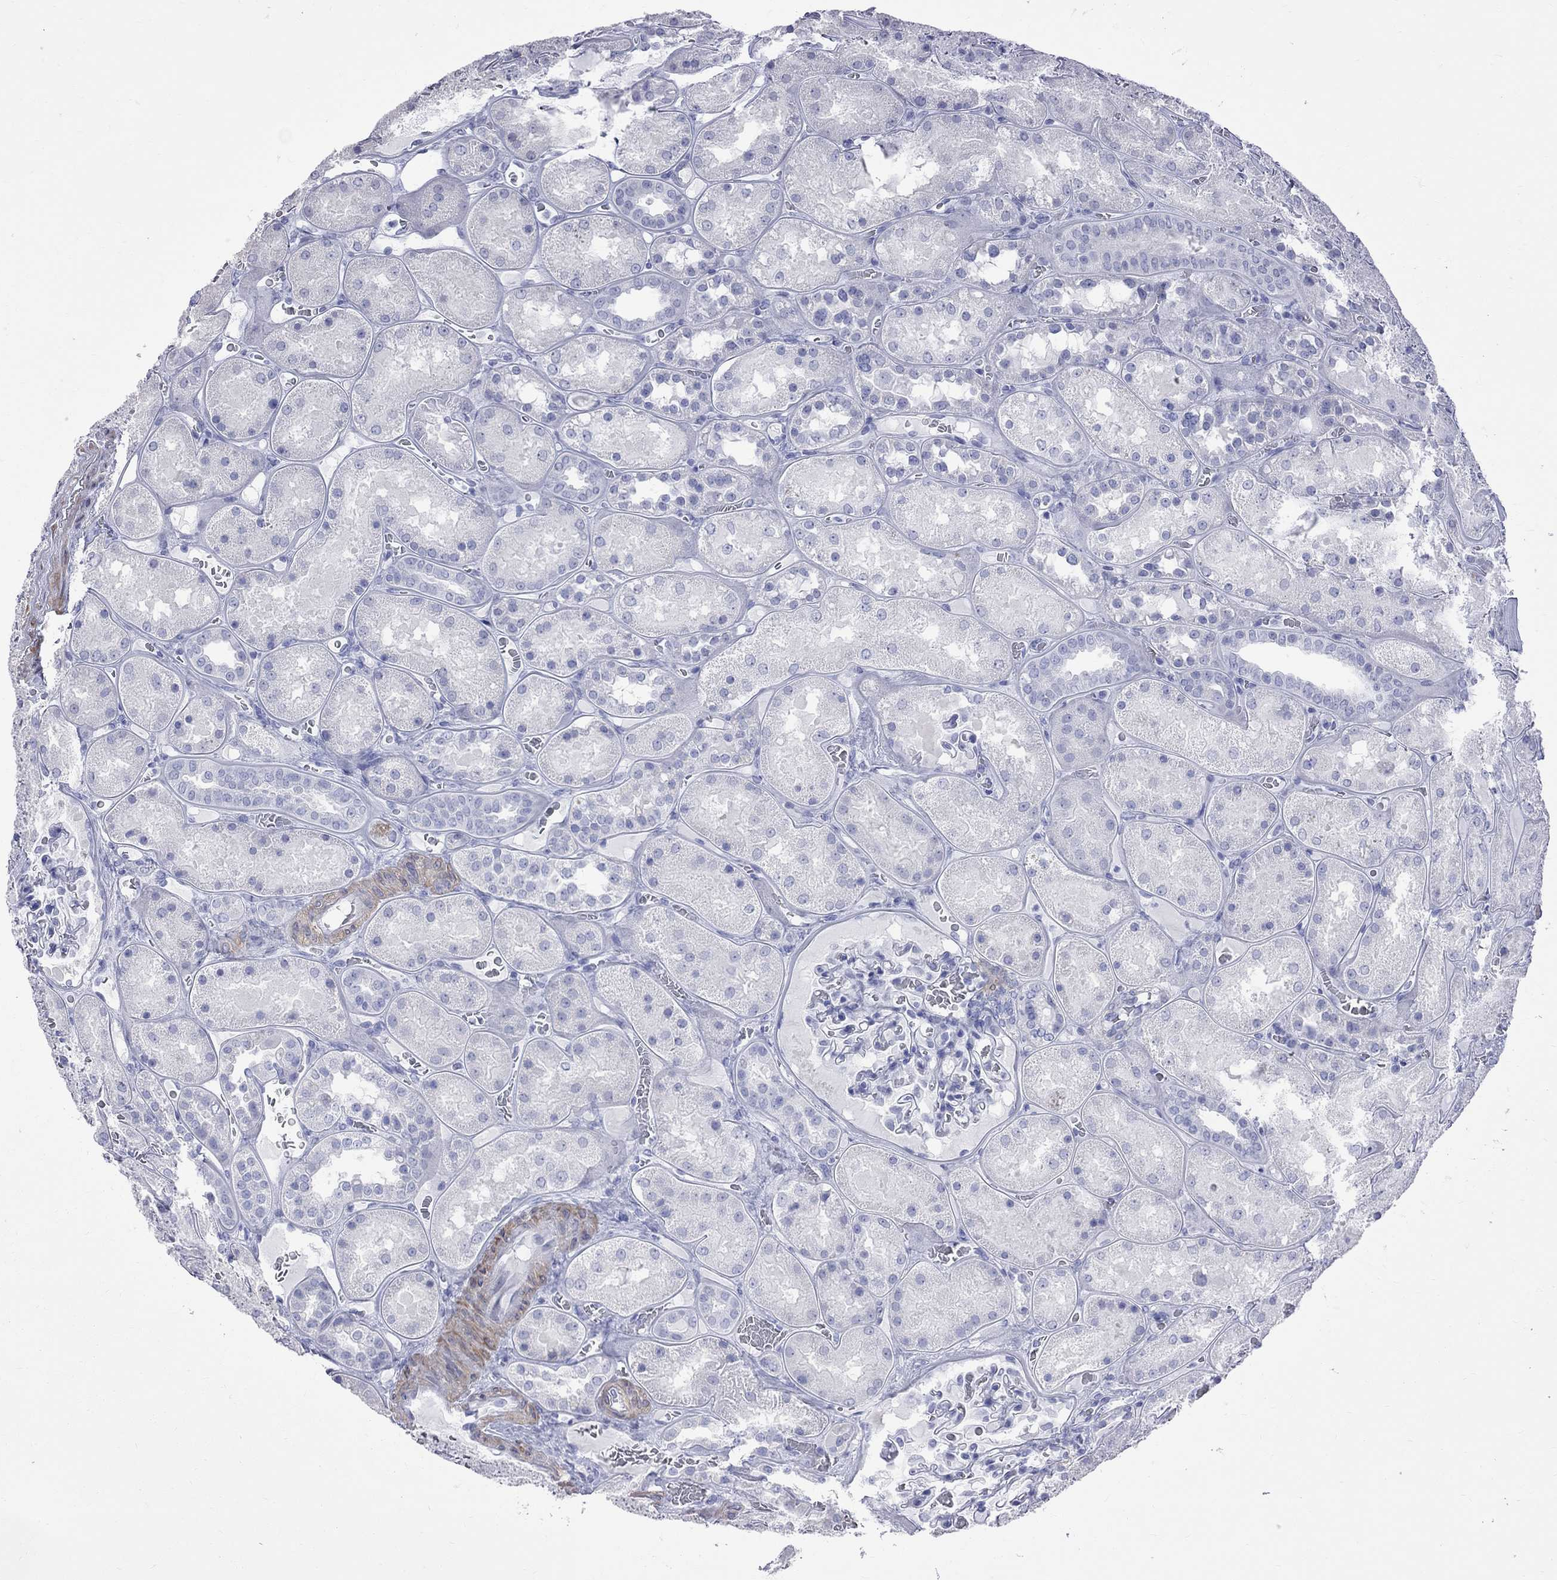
{"staining": {"intensity": "negative", "quantity": "none", "location": "none"}, "tissue": "kidney", "cell_type": "Cells in glomeruli", "image_type": "normal", "snomed": [{"axis": "morphology", "description": "Normal tissue, NOS"}, {"axis": "topography", "description": "Kidney"}], "caption": "Kidney was stained to show a protein in brown. There is no significant positivity in cells in glomeruli. (Stains: DAB (3,3'-diaminobenzidine) immunohistochemistry (IHC) with hematoxylin counter stain, Microscopy: brightfield microscopy at high magnification).", "gene": "BPIFB1", "patient": {"sex": "male", "age": 73}}